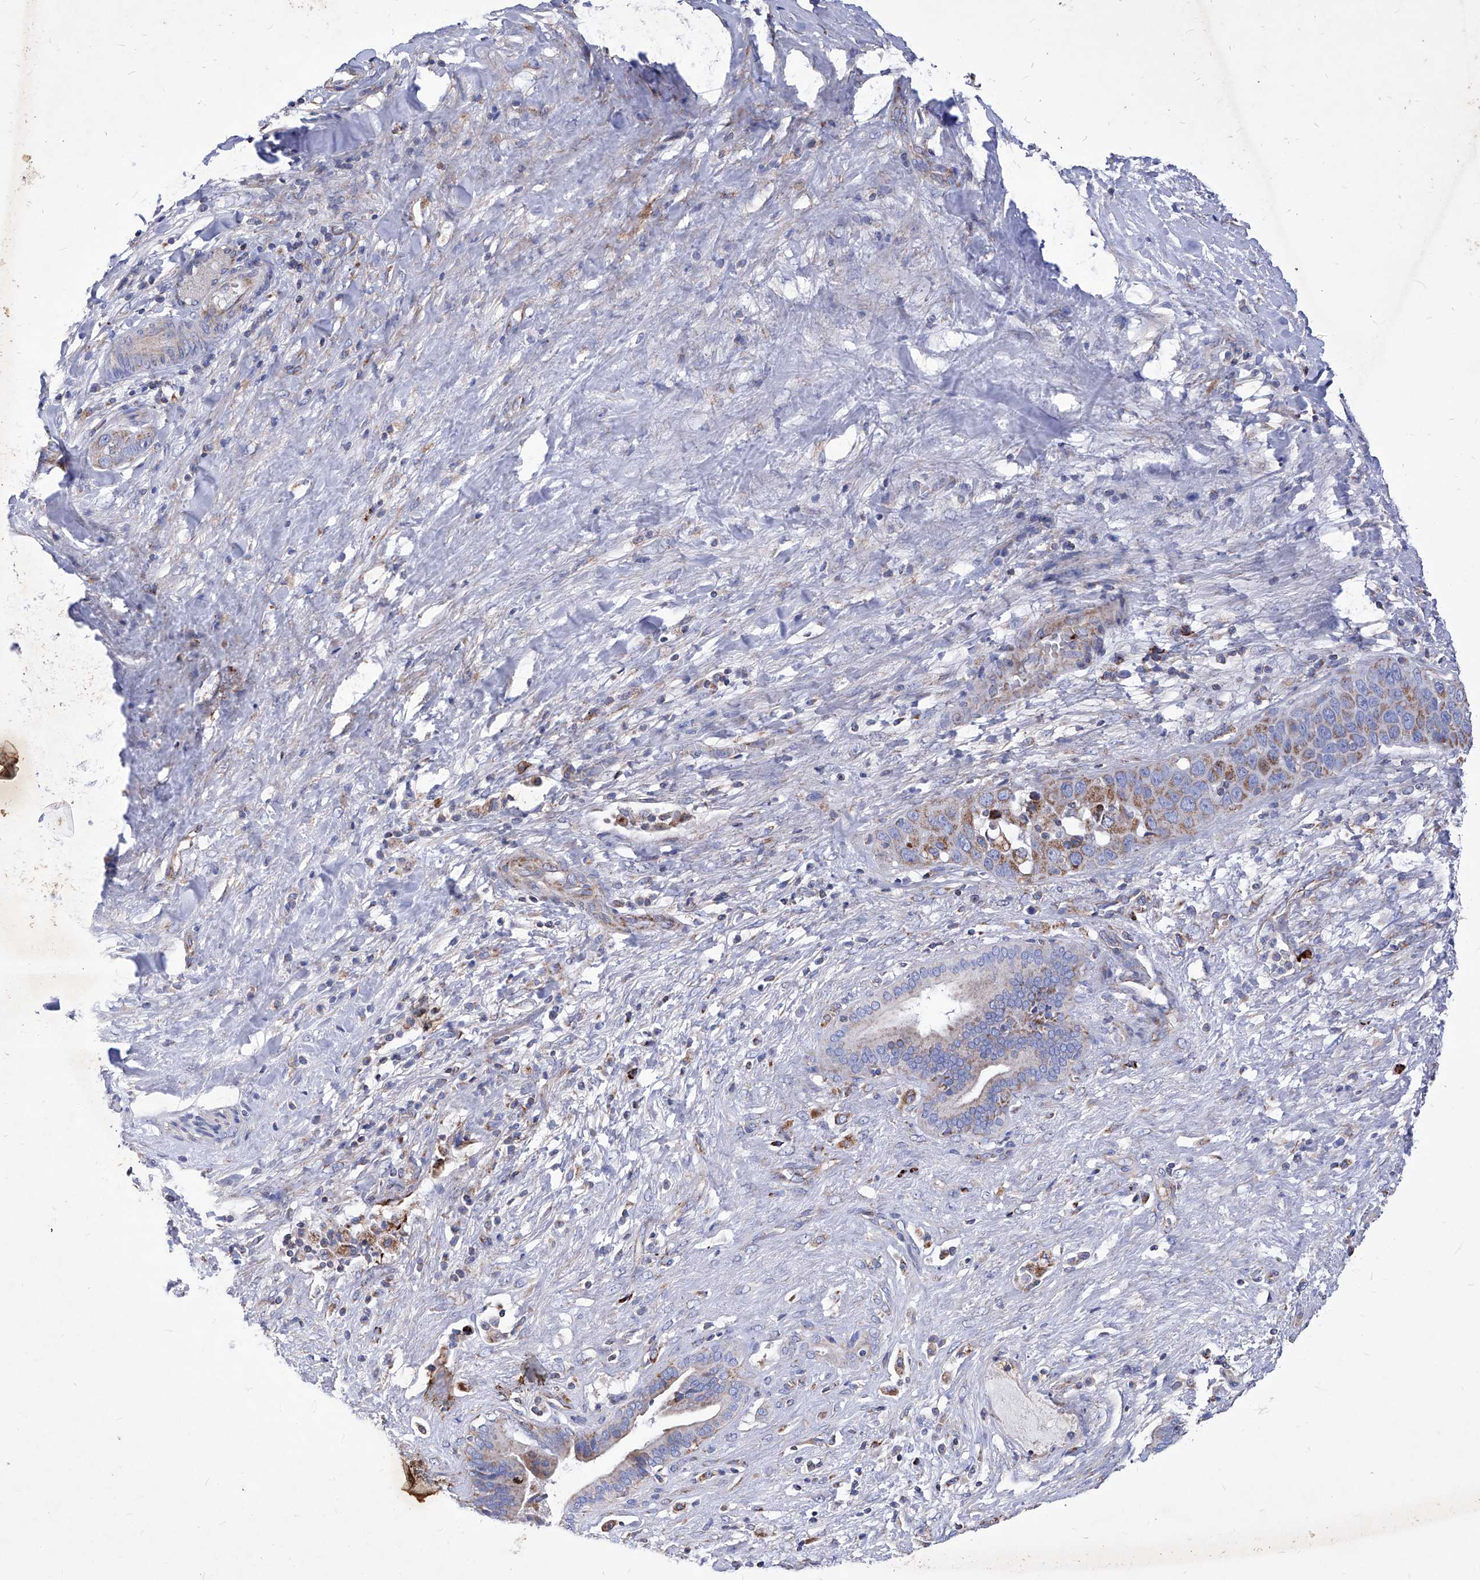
{"staining": {"intensity": "moderate", "quantity": "25%-75%", "location": "cytoplasmic/membranous"}, "tissue": "liver cancer", "cell_type": "Tumor cells", "image_type": "cancer", "snomed": [{"axis": "morphology", "description": "Cholangiocarcinoma"}, {"axis": "topography", "description": "Liver"}], "caption": "Protein expression analysis of human liver cancer (cholangiocarcinoma) reveals moderate cytoplasmic/membranous expression in about 25%-75% of tumor cells.", "gene": "HRNR", "patient": {"sex": "female", "age": 52}}